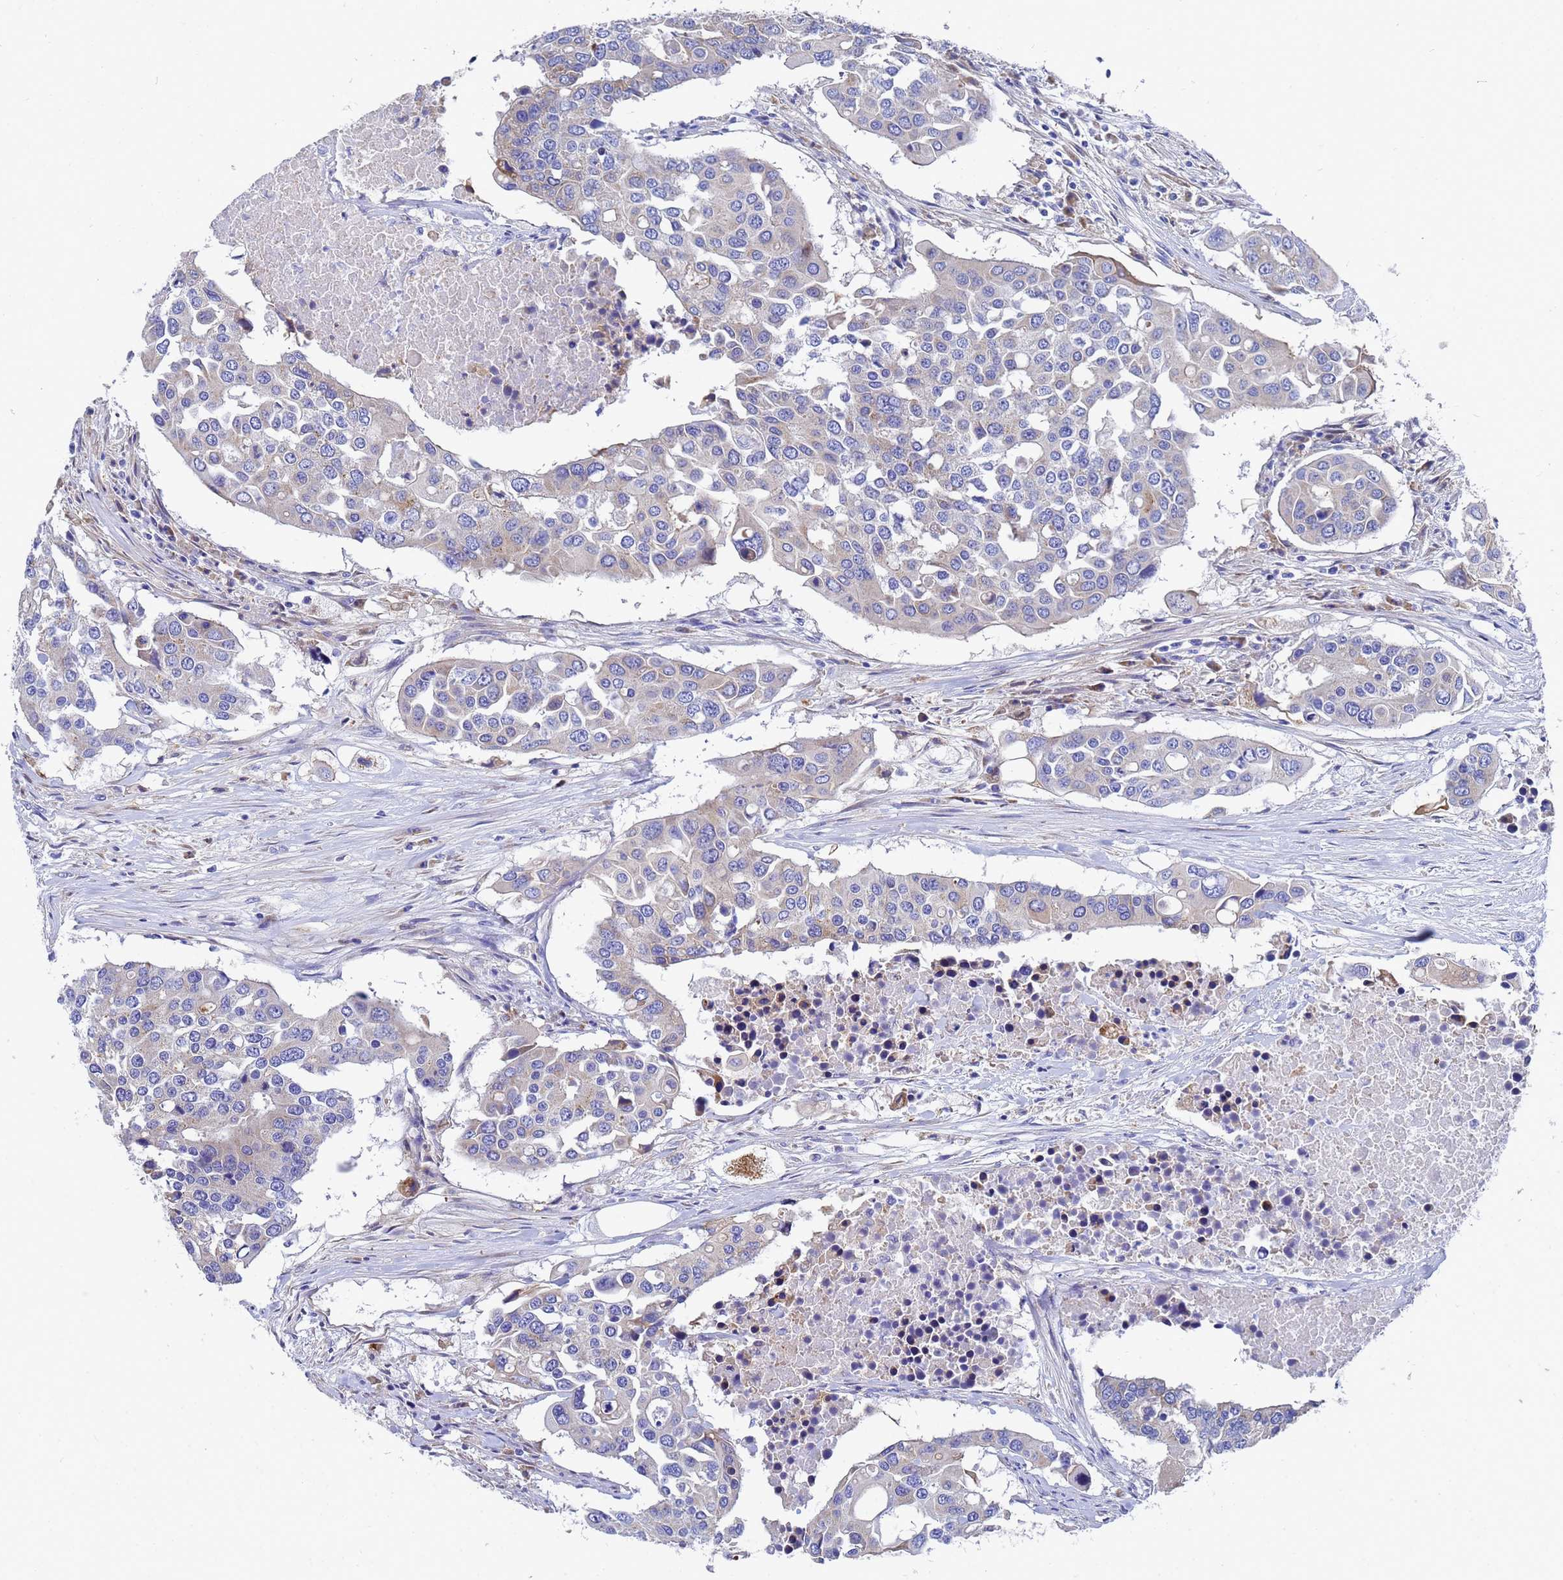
{"staining": {"intensity": "weak", "quantity": "<25%", "location": "cytoplasmic/membranous"}, "tissue": "colorectal cancer", "cell_type": "Tumor cells", "image_type": "cancer", "snomed": [{"axis": "morphology", "description": "Adenocarcinoma, NOS"}, {"axis": "topography", "description": "Colon"}], "caption": "Human adenocarcinoma (colorectal) stained for a protein using immunohistochemistry (IHC) displays no positivity in tumor cells.", "gene": "TM4SF4", "patient": {"sex": "male", "age": 77}}